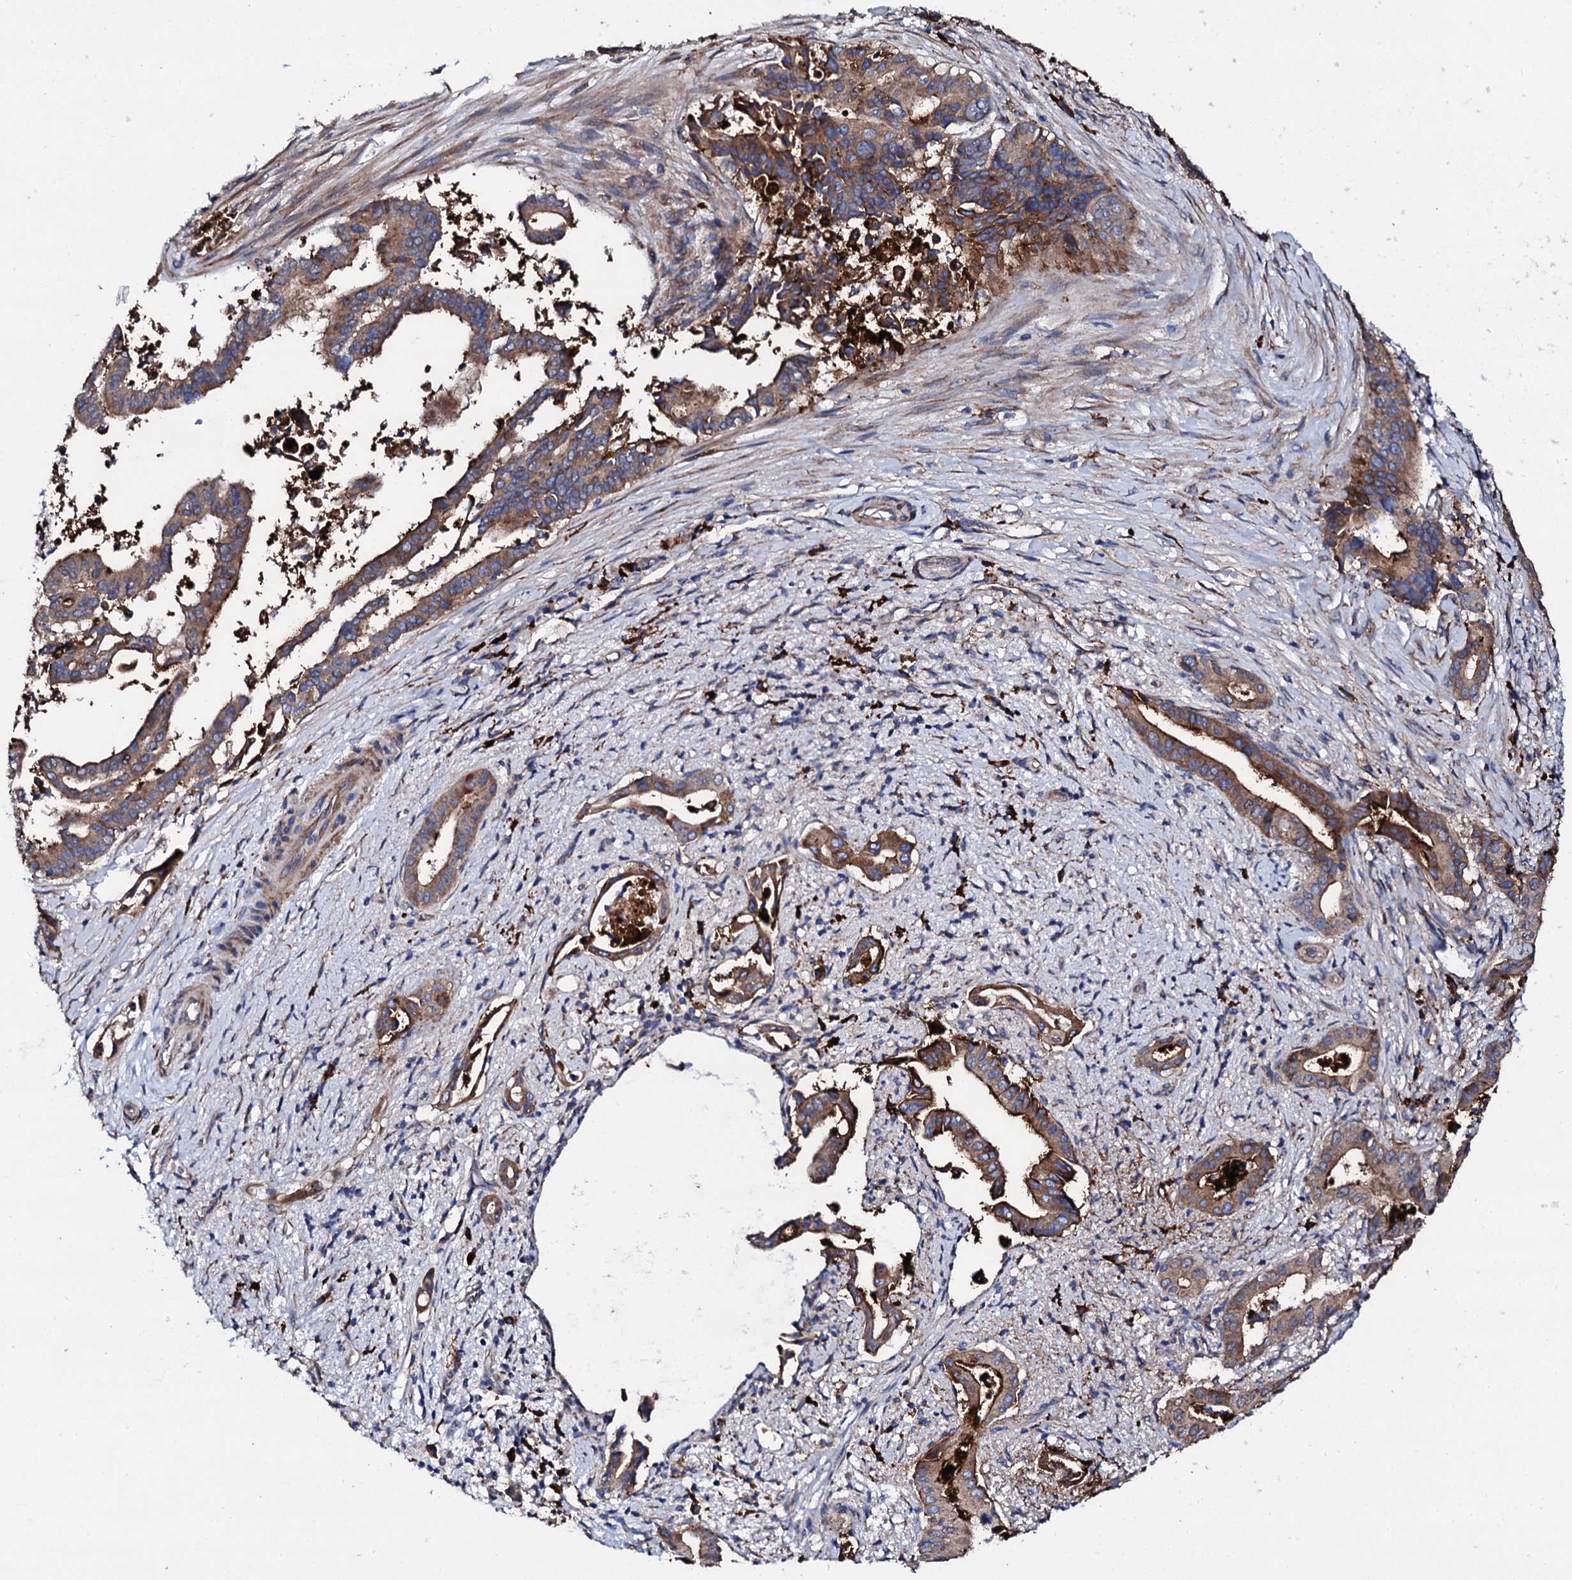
{"staining": {"intensity": "moderate", "quantity": "25%-75%", "location": "cytoplasmic/membranous"}, "tissue": "pancreatic cancer", "cell_type": "Tumor cells", "image_type": "cancer", "snomed": [{"axis": "morphology", "description": "Adenocarcinoma, NOS"}, {"axis": "topography", "description": "Pancreas"}], "caption": "IHC histopathology image of human adenocarcinoma (pancreatic) stained for a protein (brown), which shows medium levels of moderate cytoplasmic/membranous staining in approximately 25%-75% of tumor cells.", "gene": "LIPT2", "patient": {"sex": "female", "age": 77}}